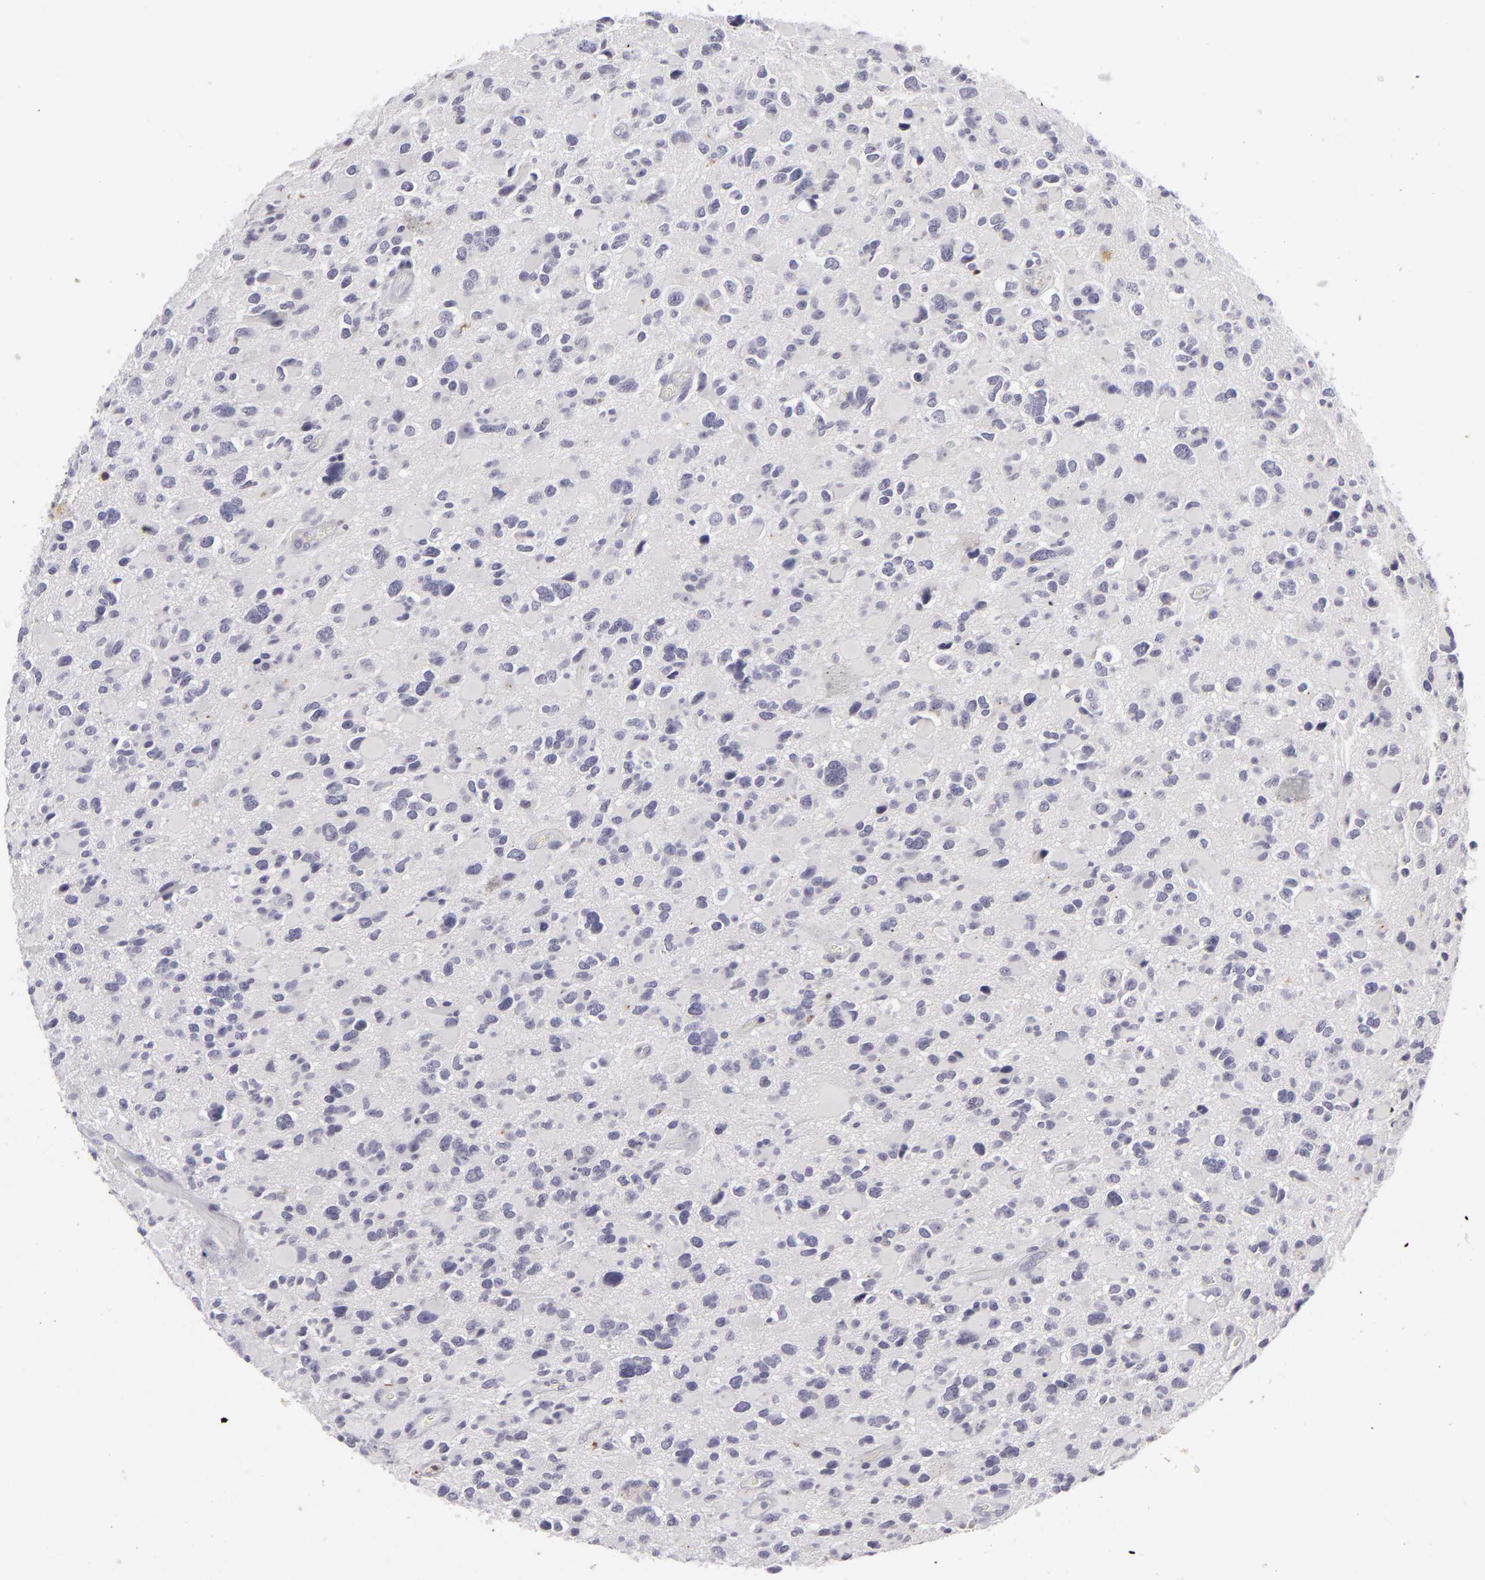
{"staining": {"intensity": "negative", "quantity": "none", "location": "none"}, "tissue": "glioma", "cell_type": "Tumor cells", "image_type": "cancer", "snomed": [{"axis": "morphology", "description": "Glioma, malignant, High grade"}, {"axis": "topography", "description": "Brain"}], "caption": "The histopathology image displays no staining of tumor cells in malignant high-grade glioma.", "gene": "TNNC1", "patient": {"sex": "female", "age": 37}}